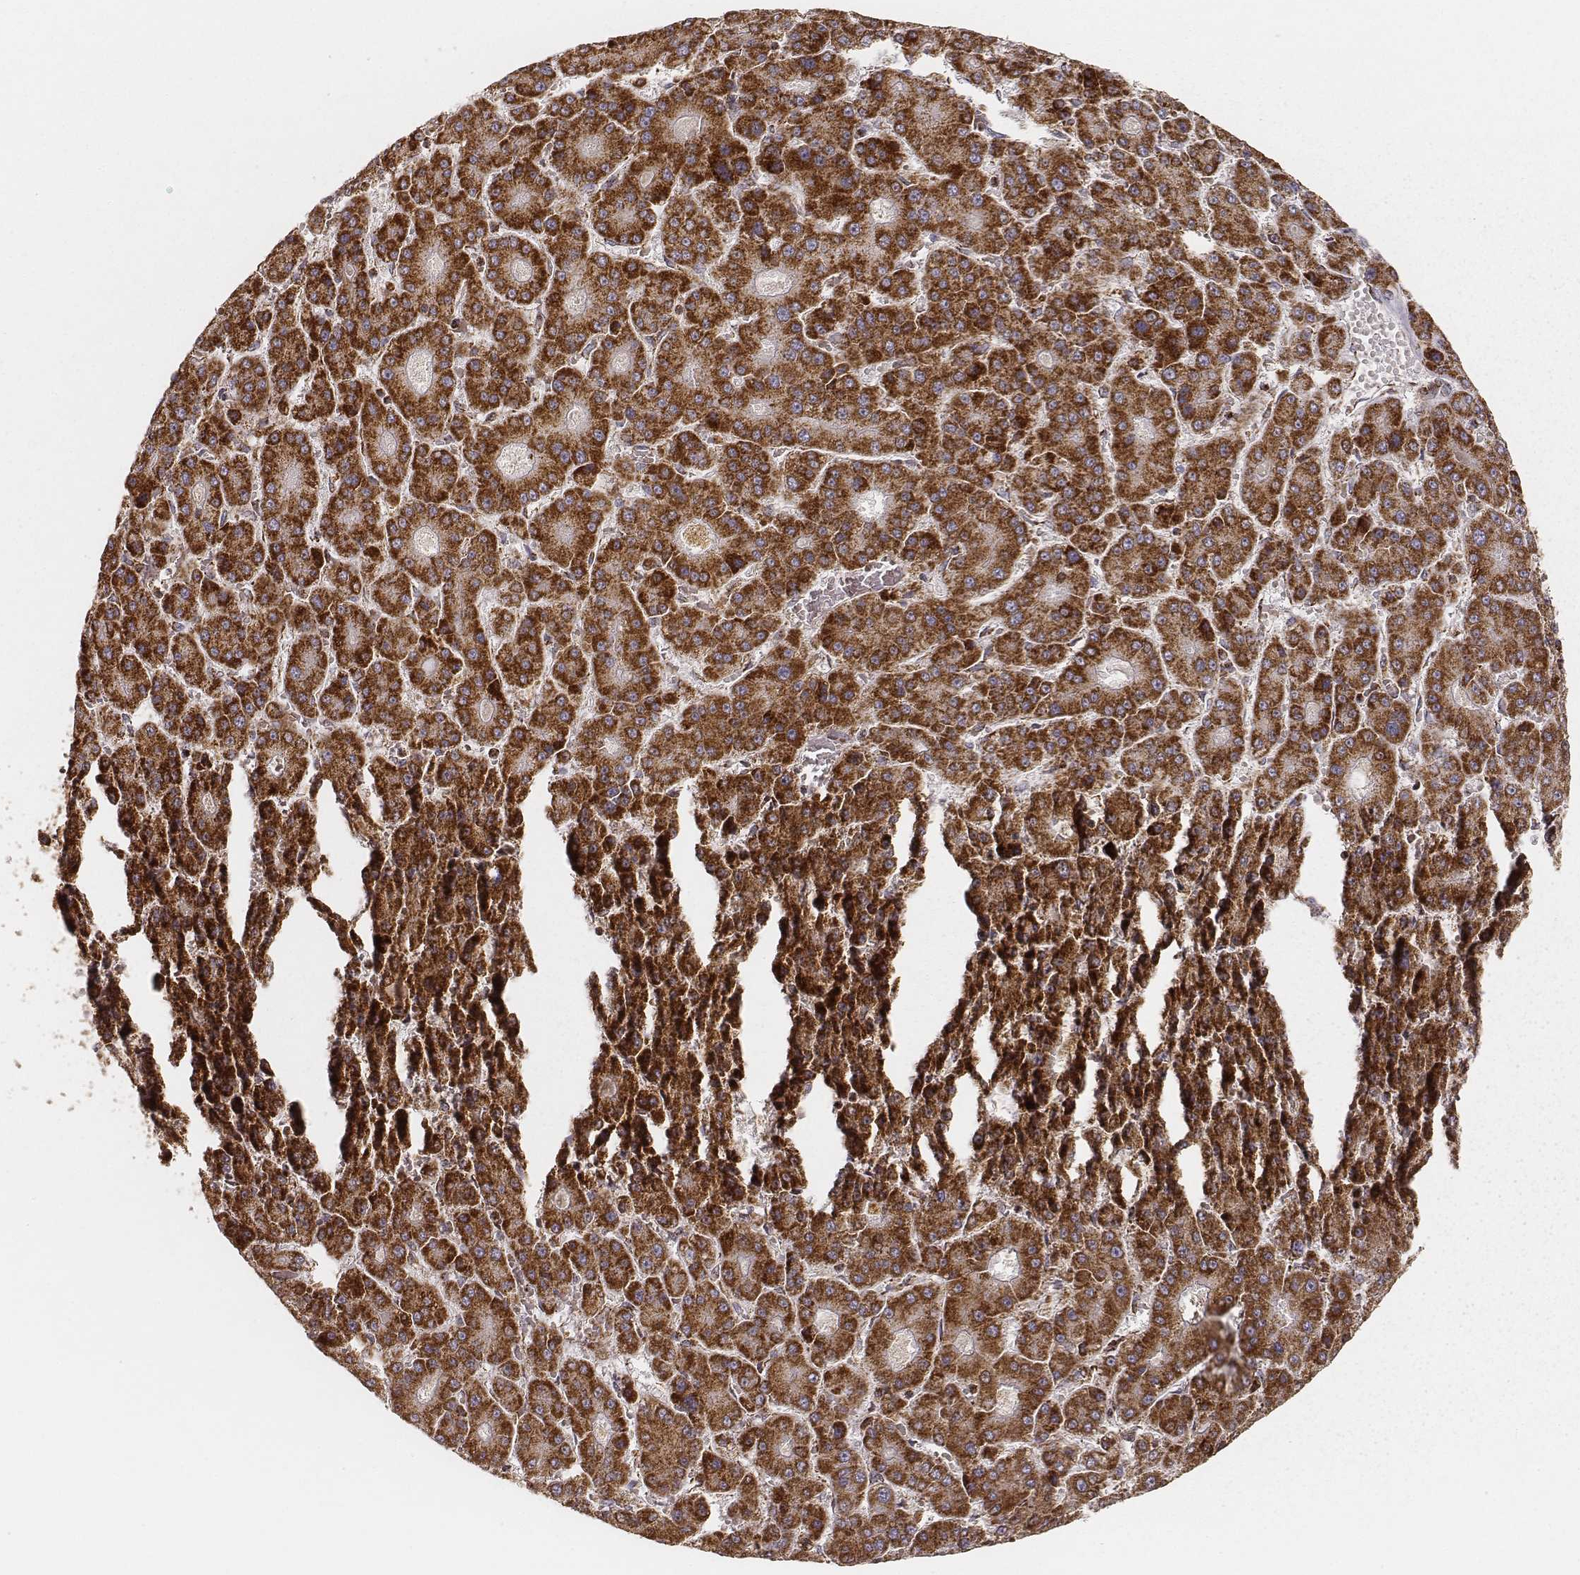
{"staining": {"intensity": "strong", "quantity": ">75%", "location": "cytoplasmic/membranous"}, "tissue": "liver cancer", "cell_type": "Tumor cells", "image_type": "cancer", "snomed": [{"axis": "morphology", "description": "Carcinoma, Hepatocellular, NOS"}, {"axis": "topography", "description": "Liver"}], "caption": "IHC photomicrograph of human liver cancer stained for a protein (brown), which exhibits high levels of strong cytoplasmic/membranous expression in about >75% of tumor cells.", "gene": "CS", "patient": {"sex": "male", "age": 70}}